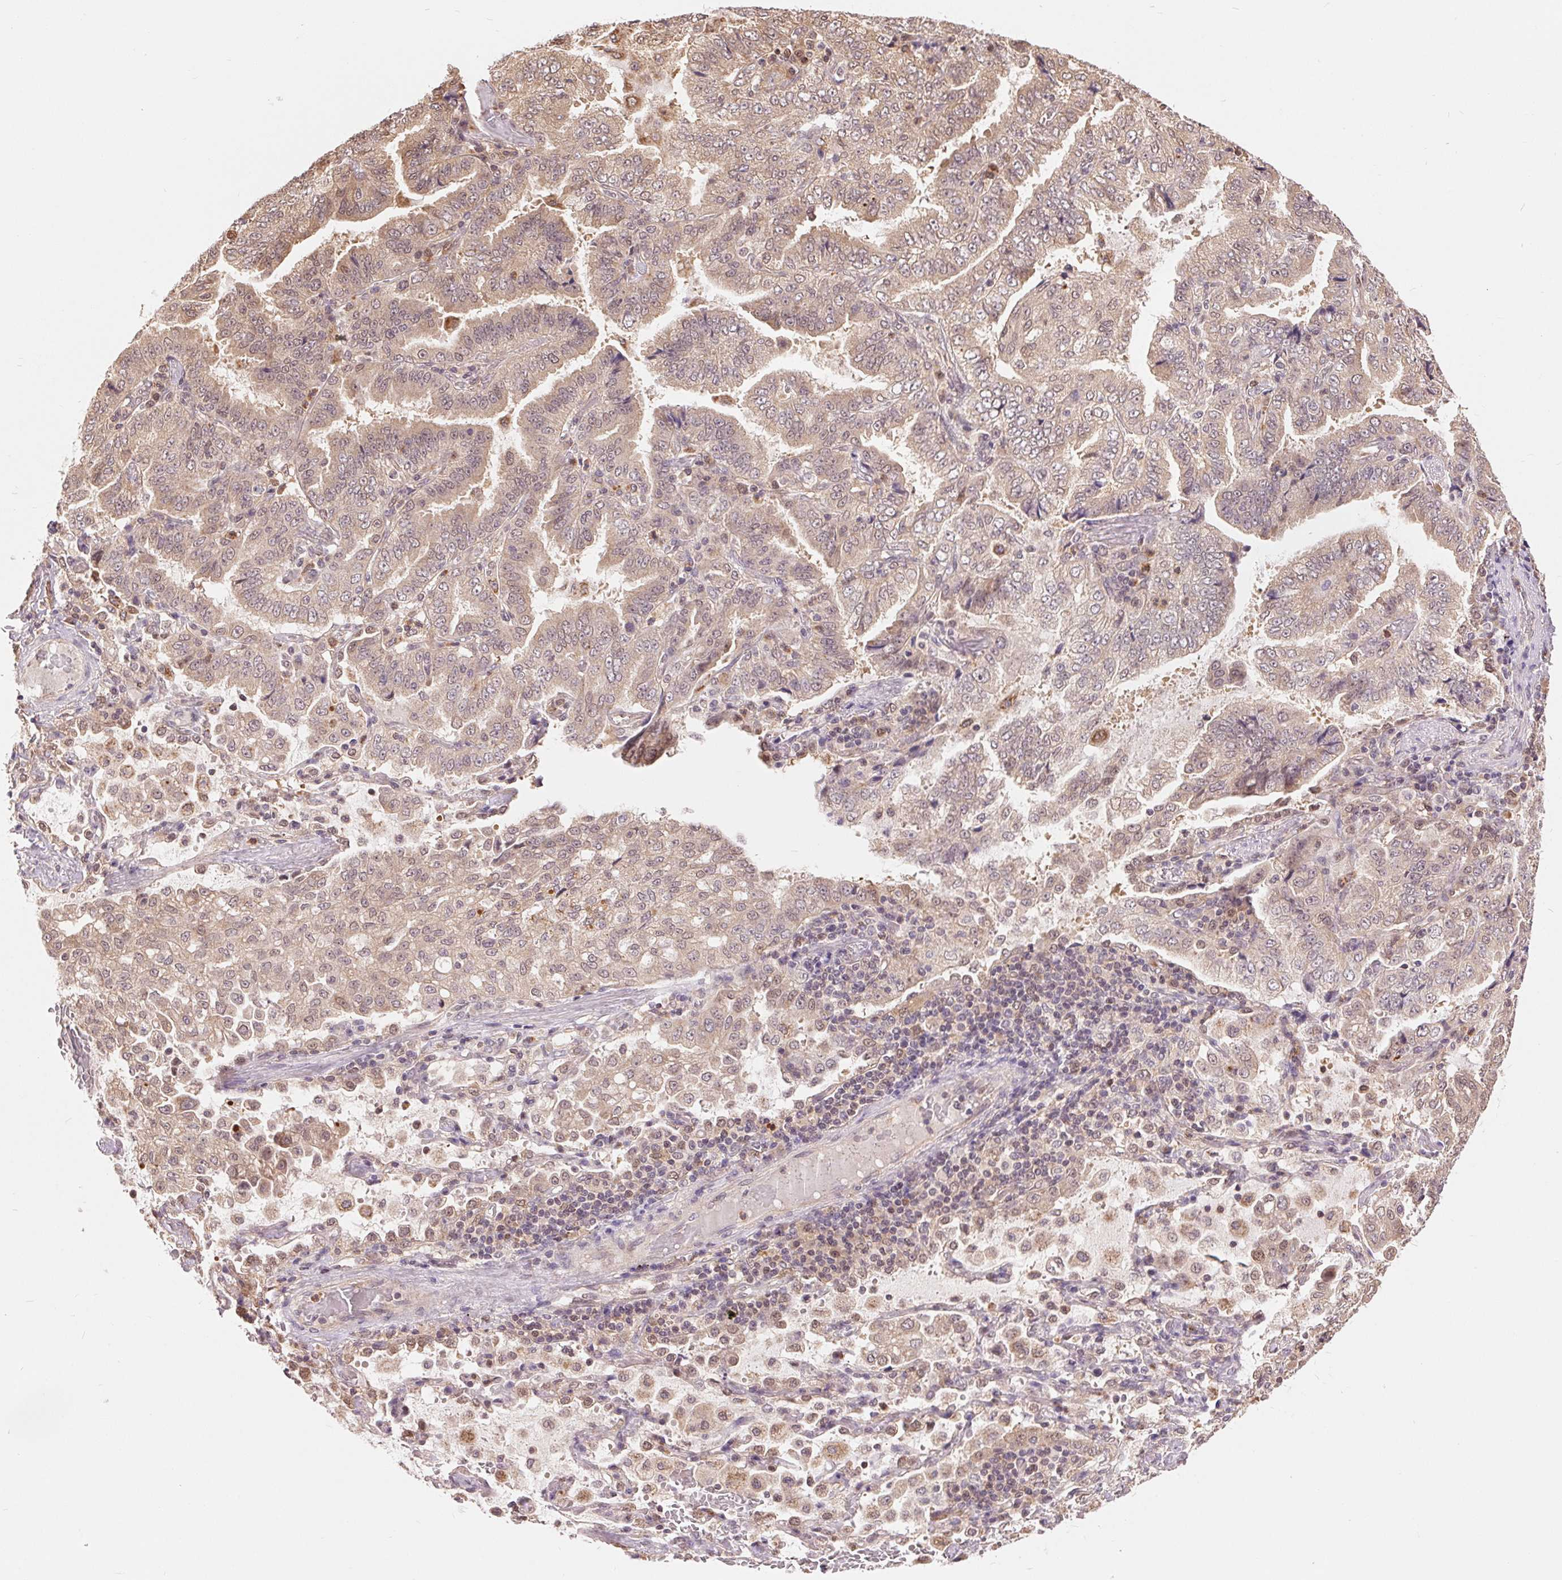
{"staining": {"intensity": "weak", "quantity": ">75%", "location": "cytoplasmic/membranous"}, "tissue": "lung cancer", "cell_type": "Tumor cells", "image_type": "cancer", "snomed": [{"axis": "morphology", "description": "Aneuploidy"}, {"axis": "morphology", "description": "Adenocarcinoma, NOS"}, {"axis": "morphology", "description": "Adenocarcinoma, metastatic, NOS"}, {"axis": "topography", "description": "Lymph node"}, {"axis": "topography", "description": "Lung"}], "caption": "This micrograph reveals metastatic adenocarcinoma (lung) stained with immunohistochemistry (IHC) to label a protein in brown. The cytoplasmic/membranous of tumor cells show weak positivity for the protein. Nuclei are counter-stained blue.", "gene": "TMEM273", "patient": {"sex": "female", "age": 48}}